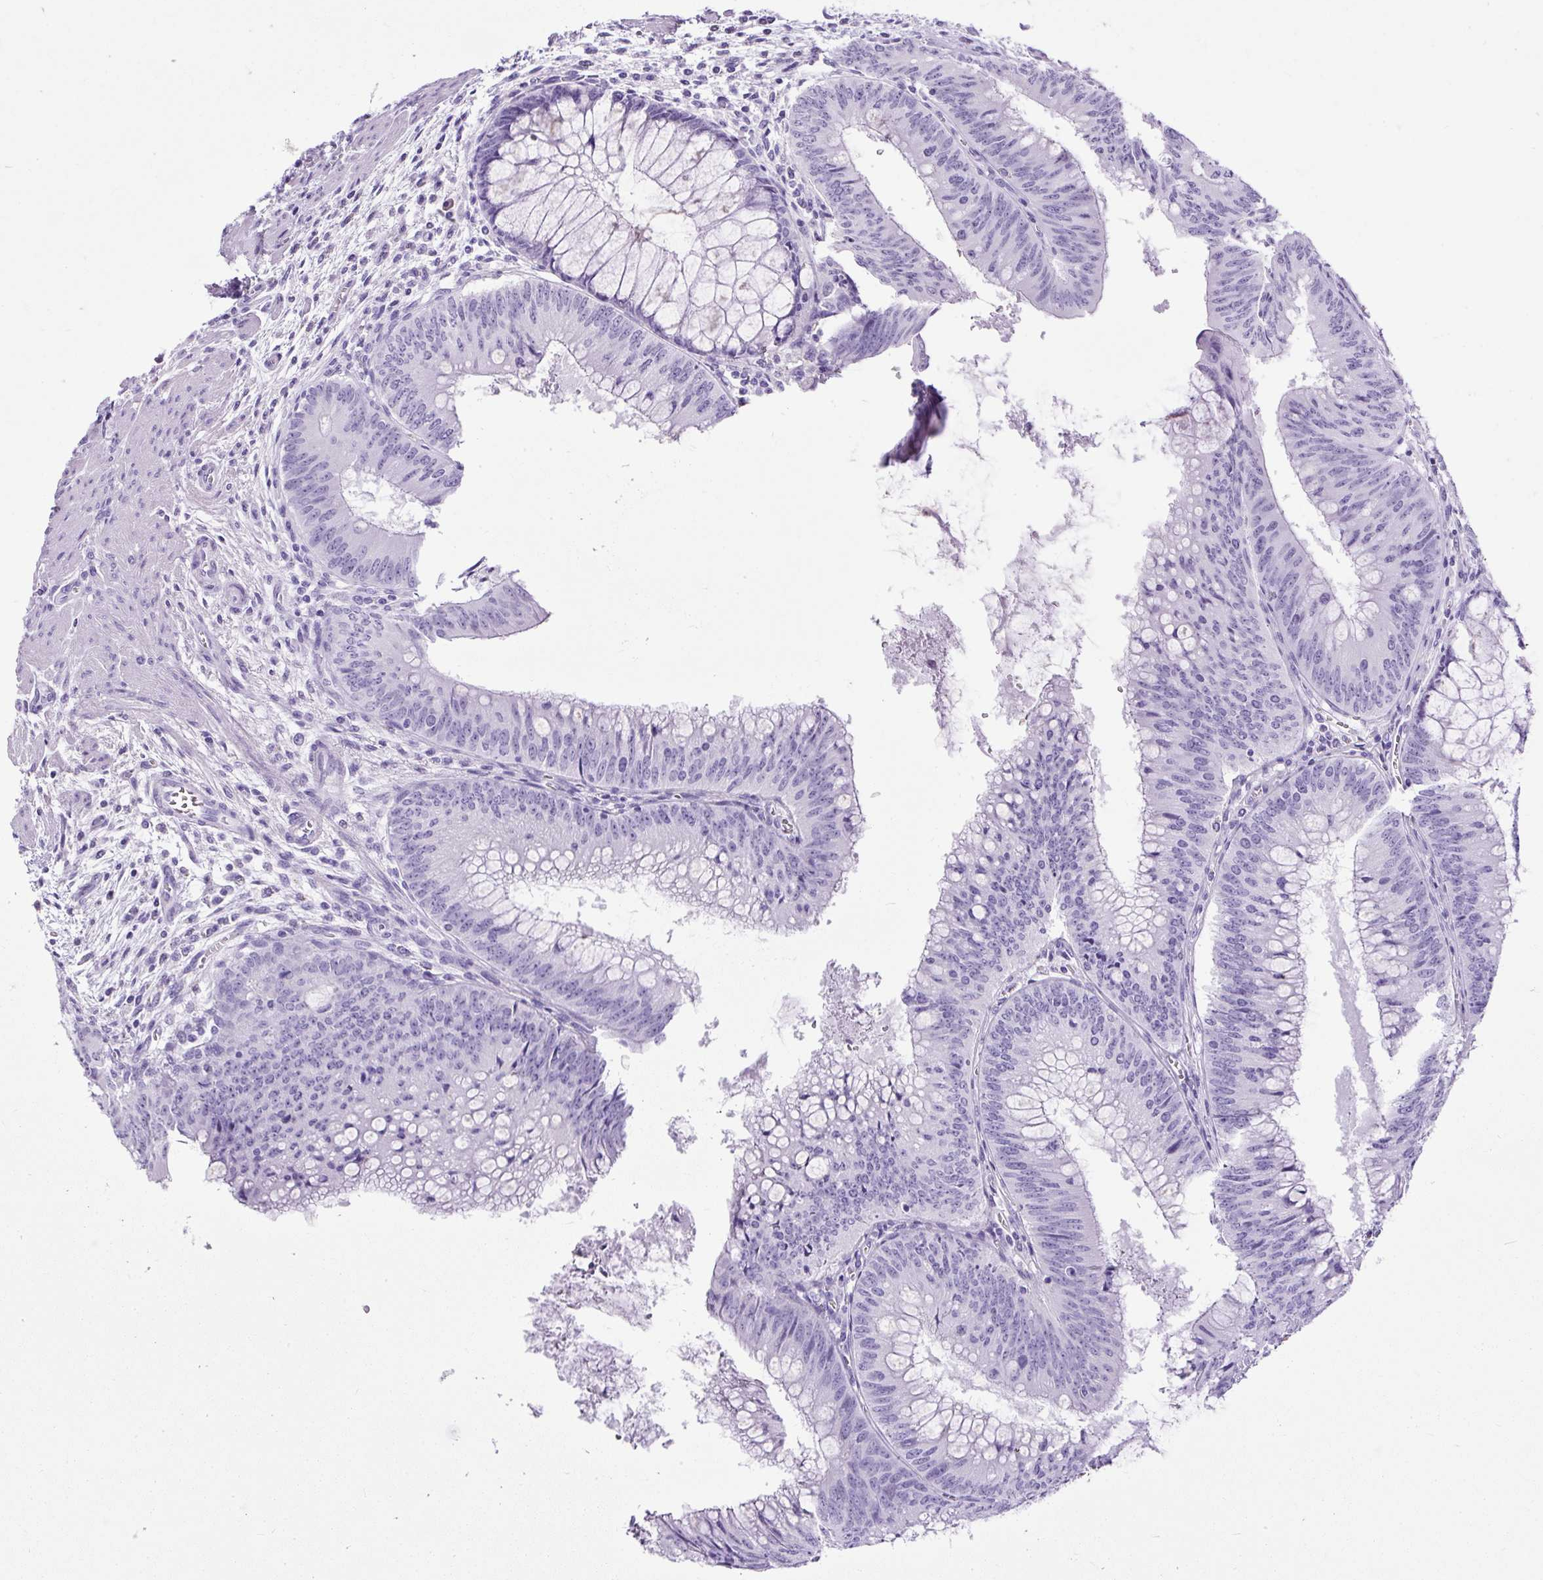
{"staining": {"intensity": "negative", "quantity": "none", "location": "none"}, "tissue": "colorectal cancer", "cell_type": "Tumor cells", "image_type": "cancer", "snomed": [{"axis": "morphology", "description": "Adenocarcinoma, NOS"}, {"axis": "topography", "description": "Rectum"}], "caption": "Human colorectal cancer (adenocarcinoma) stained for a protein using IHC shows no staining in tumor cells.", "gene": "UPP1", "patient": {"sex": "female", "age": 72}}